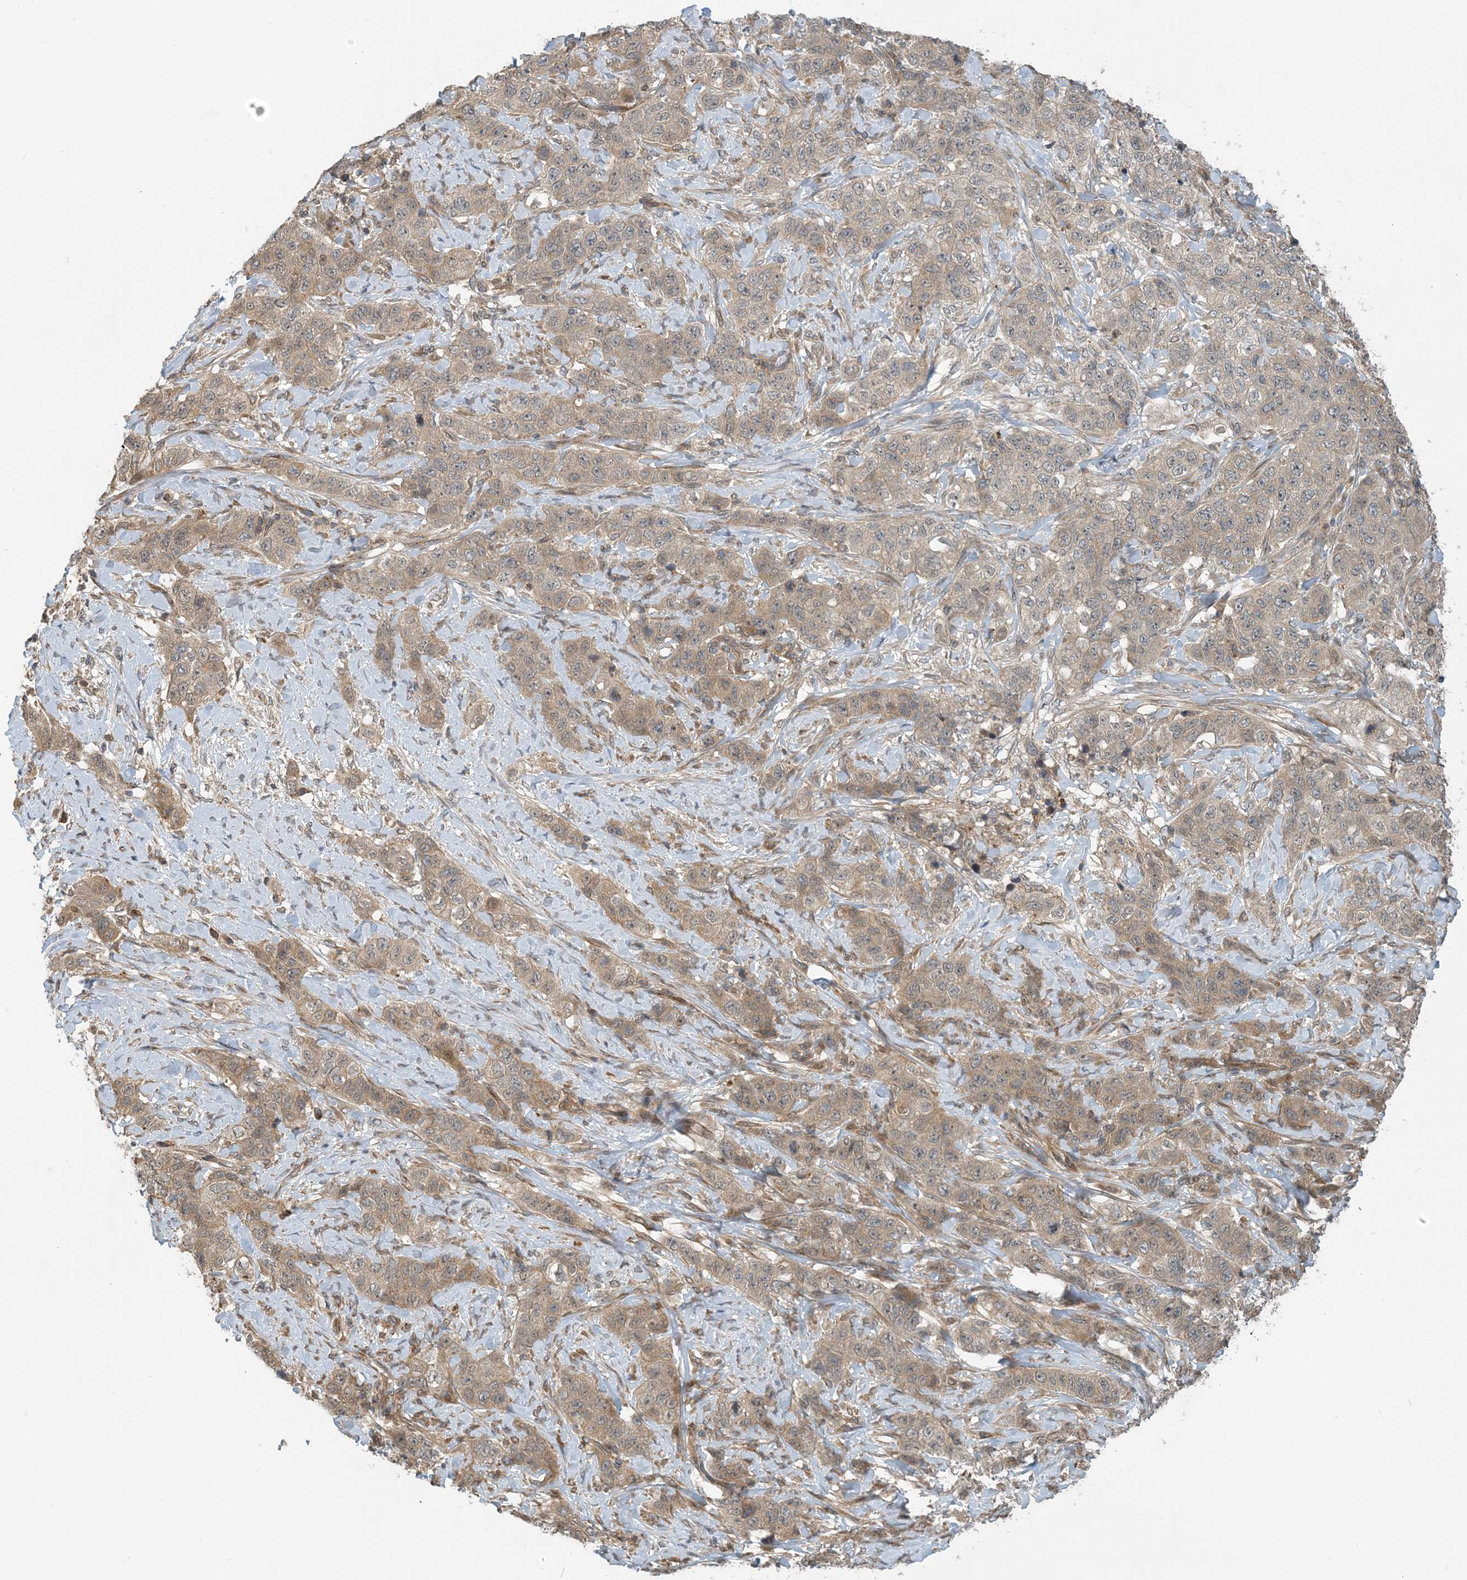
{"staining": {"intensity": "moderate", "quantity": "25%-75%", "location": "cytoplasmic/membranous"}, "tissue": "stomach cancer", "cell_type": "Tumor cells", "image_type": "cancer", "snomed": [{"axis": "morphology", "description": "Adenocarcinoma, NOS"}, {"axis": "topography", "description": "Stomach"}], "caption": "Tumor cells show moderate cytoplasmic/membranous staining in approximately 25%-75% of cells in stomach cancer (adenocarcinoma).", "gene": "ZBTB3", "patient": {"sex": "male", "age": 48}}